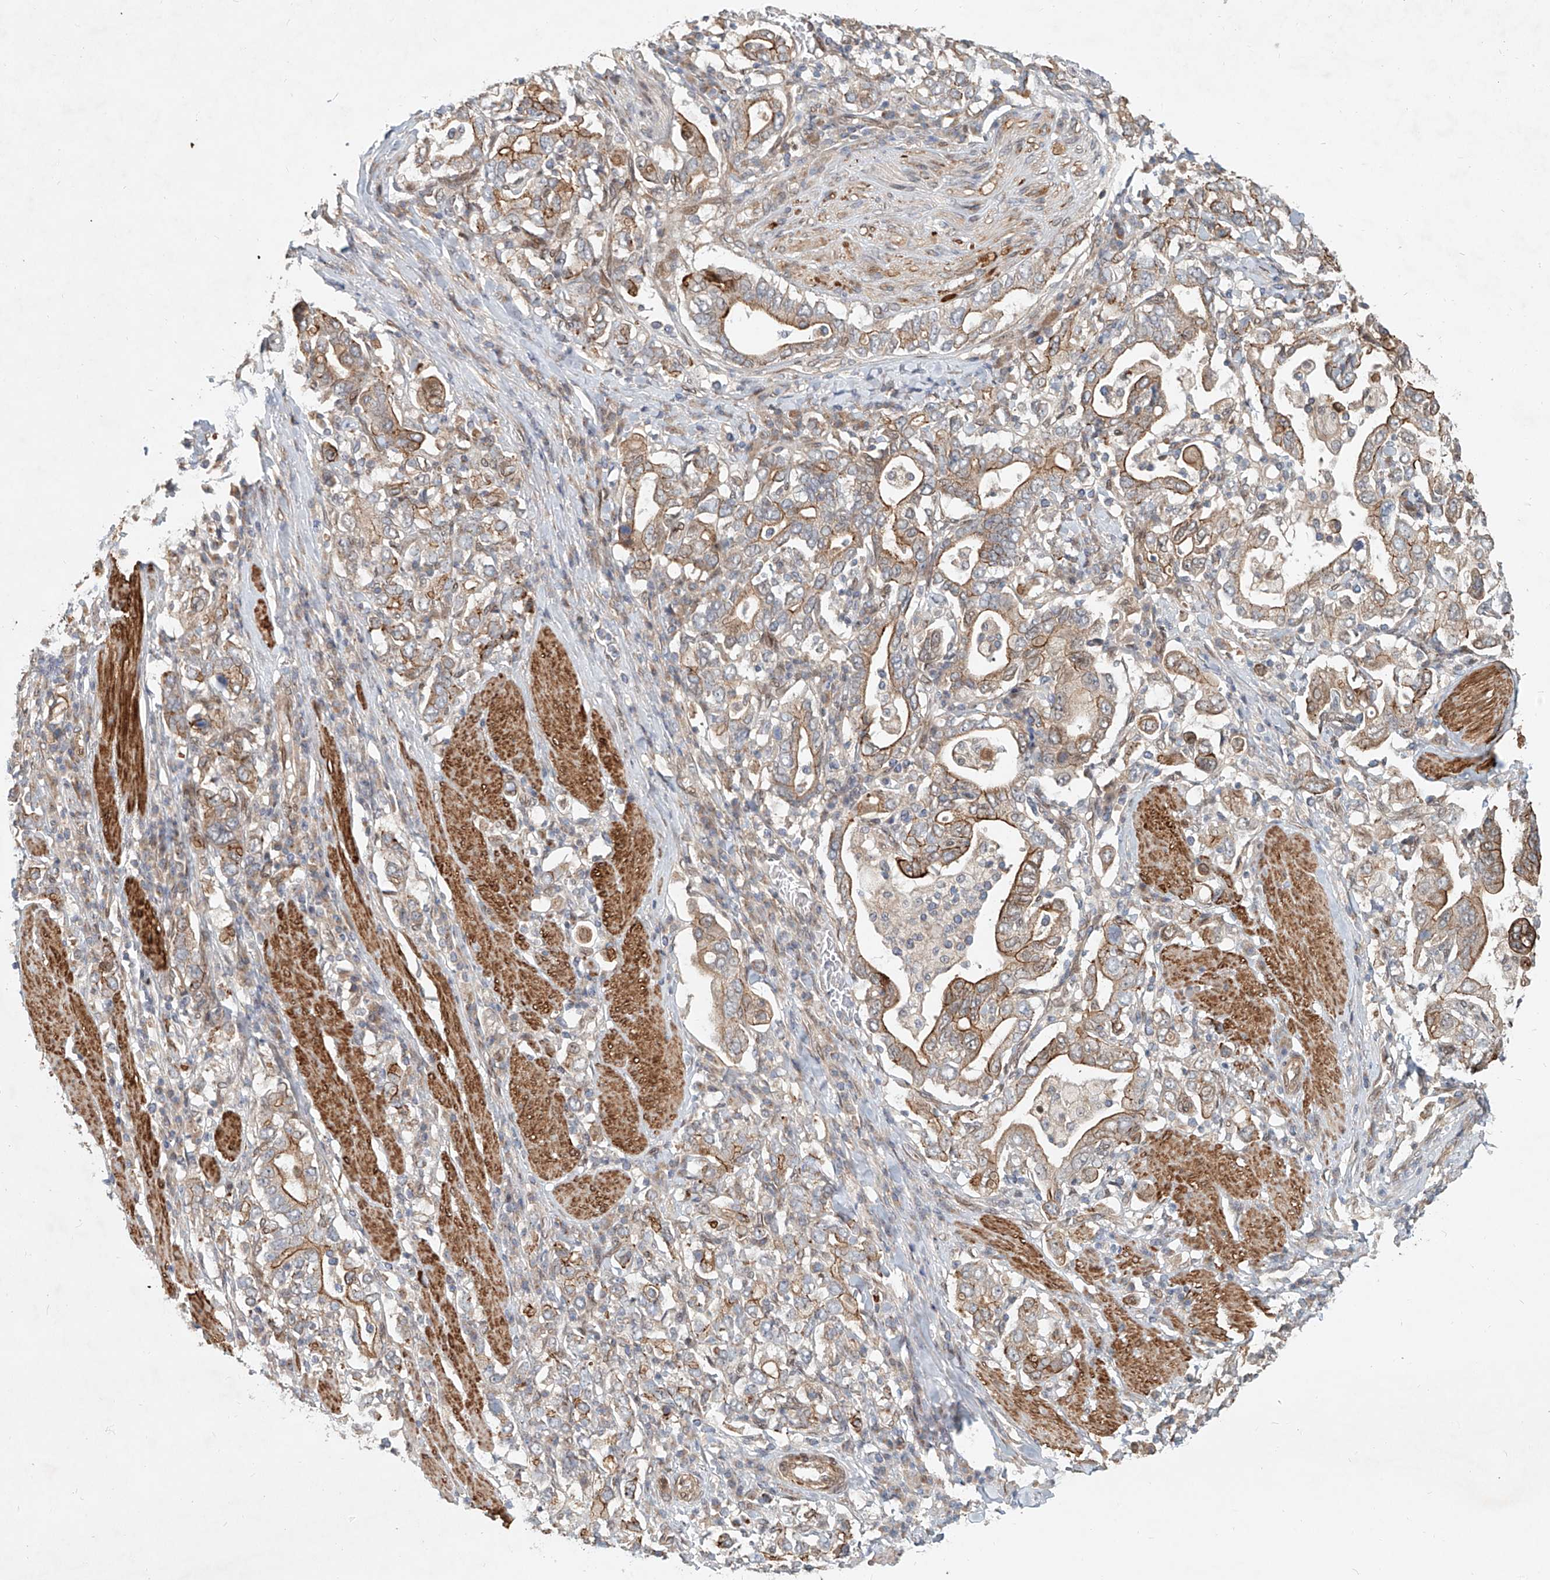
{"staining": {"intensity": "moderate", "quantity": "25%-75%", "location": "cytoplasmic/membranous"}, "tissue": "stomach cancer", "cell_type": "Tumor cells", "image_type": "cancer", "snomed": [{"axis": "morphology", "description": "Adenocarcinoma, NOS"}, {"axis": "topography", "description": "Stomach, upper"}], "caption": "Immunohistochemistry photomicrograph of stomach cancer stained for a protein (brown), which displays medium levels of moderate cytoplasmic/membranous expression in about 25%-75% of tumor cells.", "gene": "SASH1", "patient": {"sex": "male", "age": 62}}